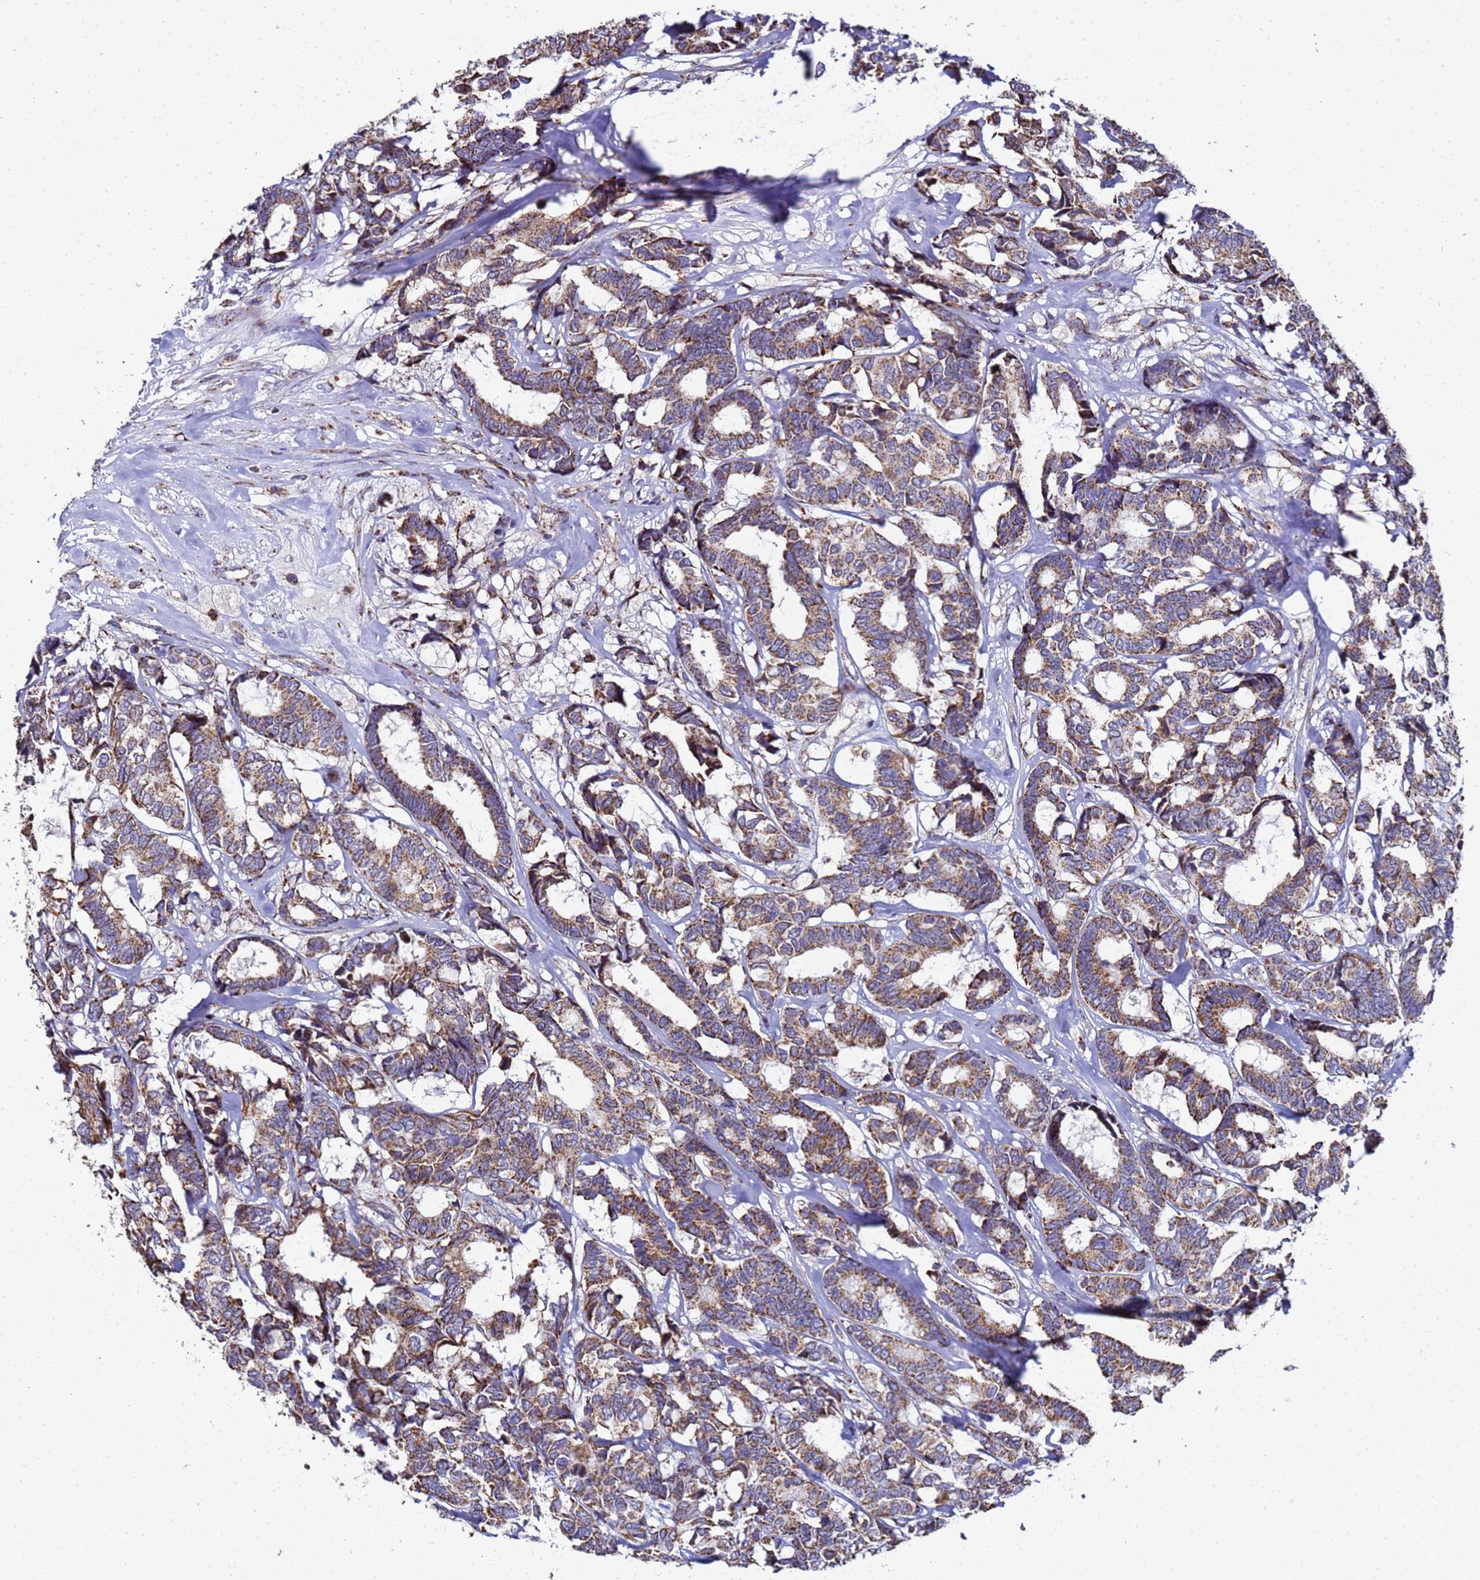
{"staining": {"intensity": "moderate", "quantity": ">75%", "location": "cytoplasmic/membranous"}, "tissue": "breast cancer", "cell_type": "Tumor cells", "image_type": "cancer", "snomed": [{"axis": "morphology", "description": "Duct carcinoma"}, {"axis": "topography", "description": "Breast"}], "caption": "The histopathology image demonstrates a brown stain indicating the presence of a protein in the cytoplasmic/membranous of tumor cells in breast invasive ductal carcinoma. Nuclei are stained in blue.", "gene": "MRPS12", "patient": {"sex": "female", "age": 87}}